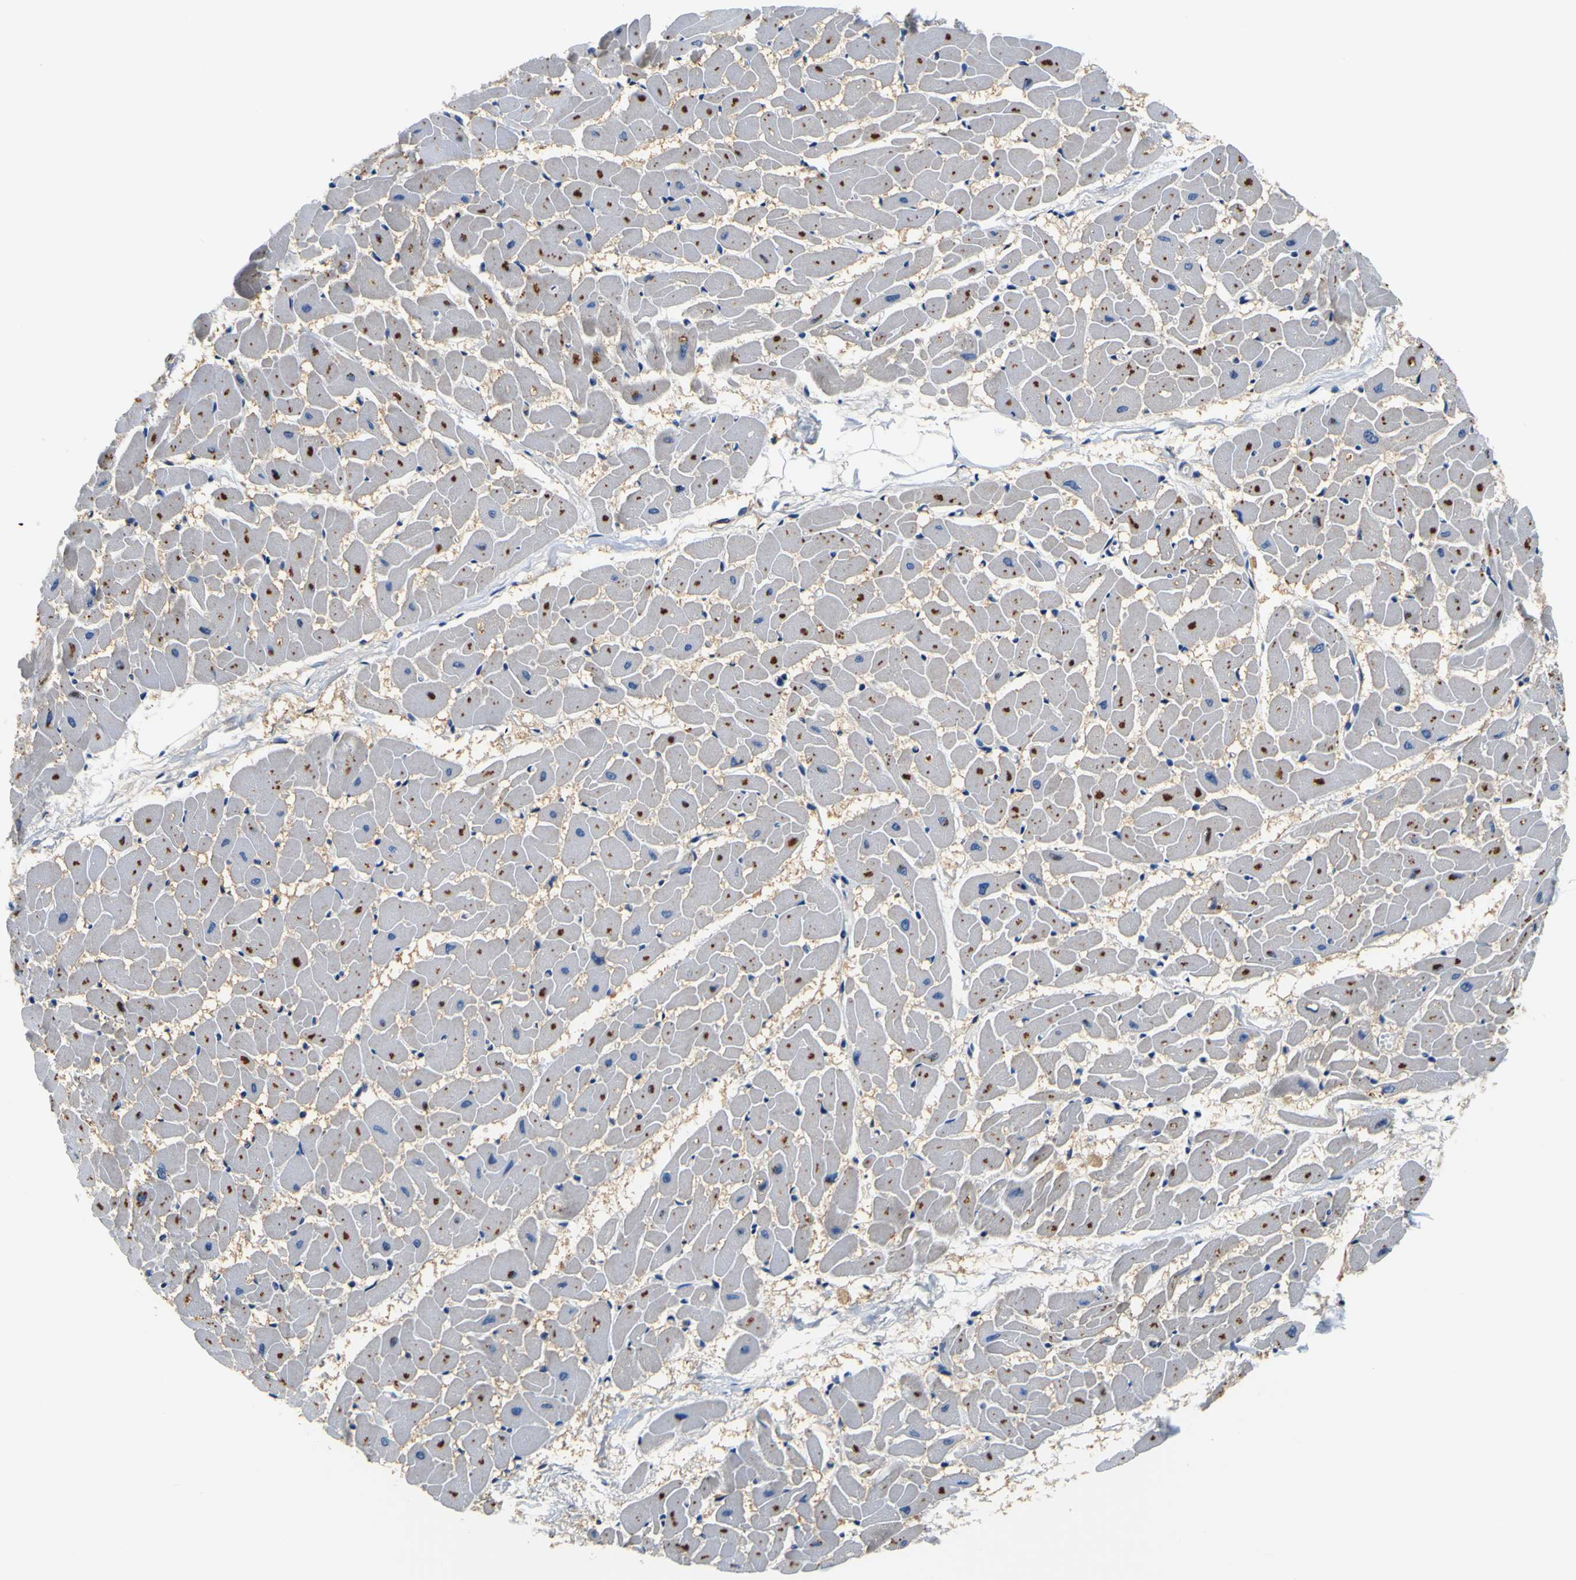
{"staining": {"intensity": "moderate", "quantity": ">75%", "location": "cytoplasmic/membranous"}, "tissue": "heart muscle", "cell_type": "Cardiomyocytes", "image_type": "normal", "snomed": [{"axis": "morphology", "description": "Normal tissue, NOS"}, {"axis": "topography", "description": "Heart"}], "caption": "Immunohistochemical staining of unremarkable heart muscle reveals >75% levels of moderate cytoplasmic/membranous protein positivity in approximately >75% of cardiomyocytes.", "gene": "TNIK", "patient": {"sex": "female", "age": 19}}